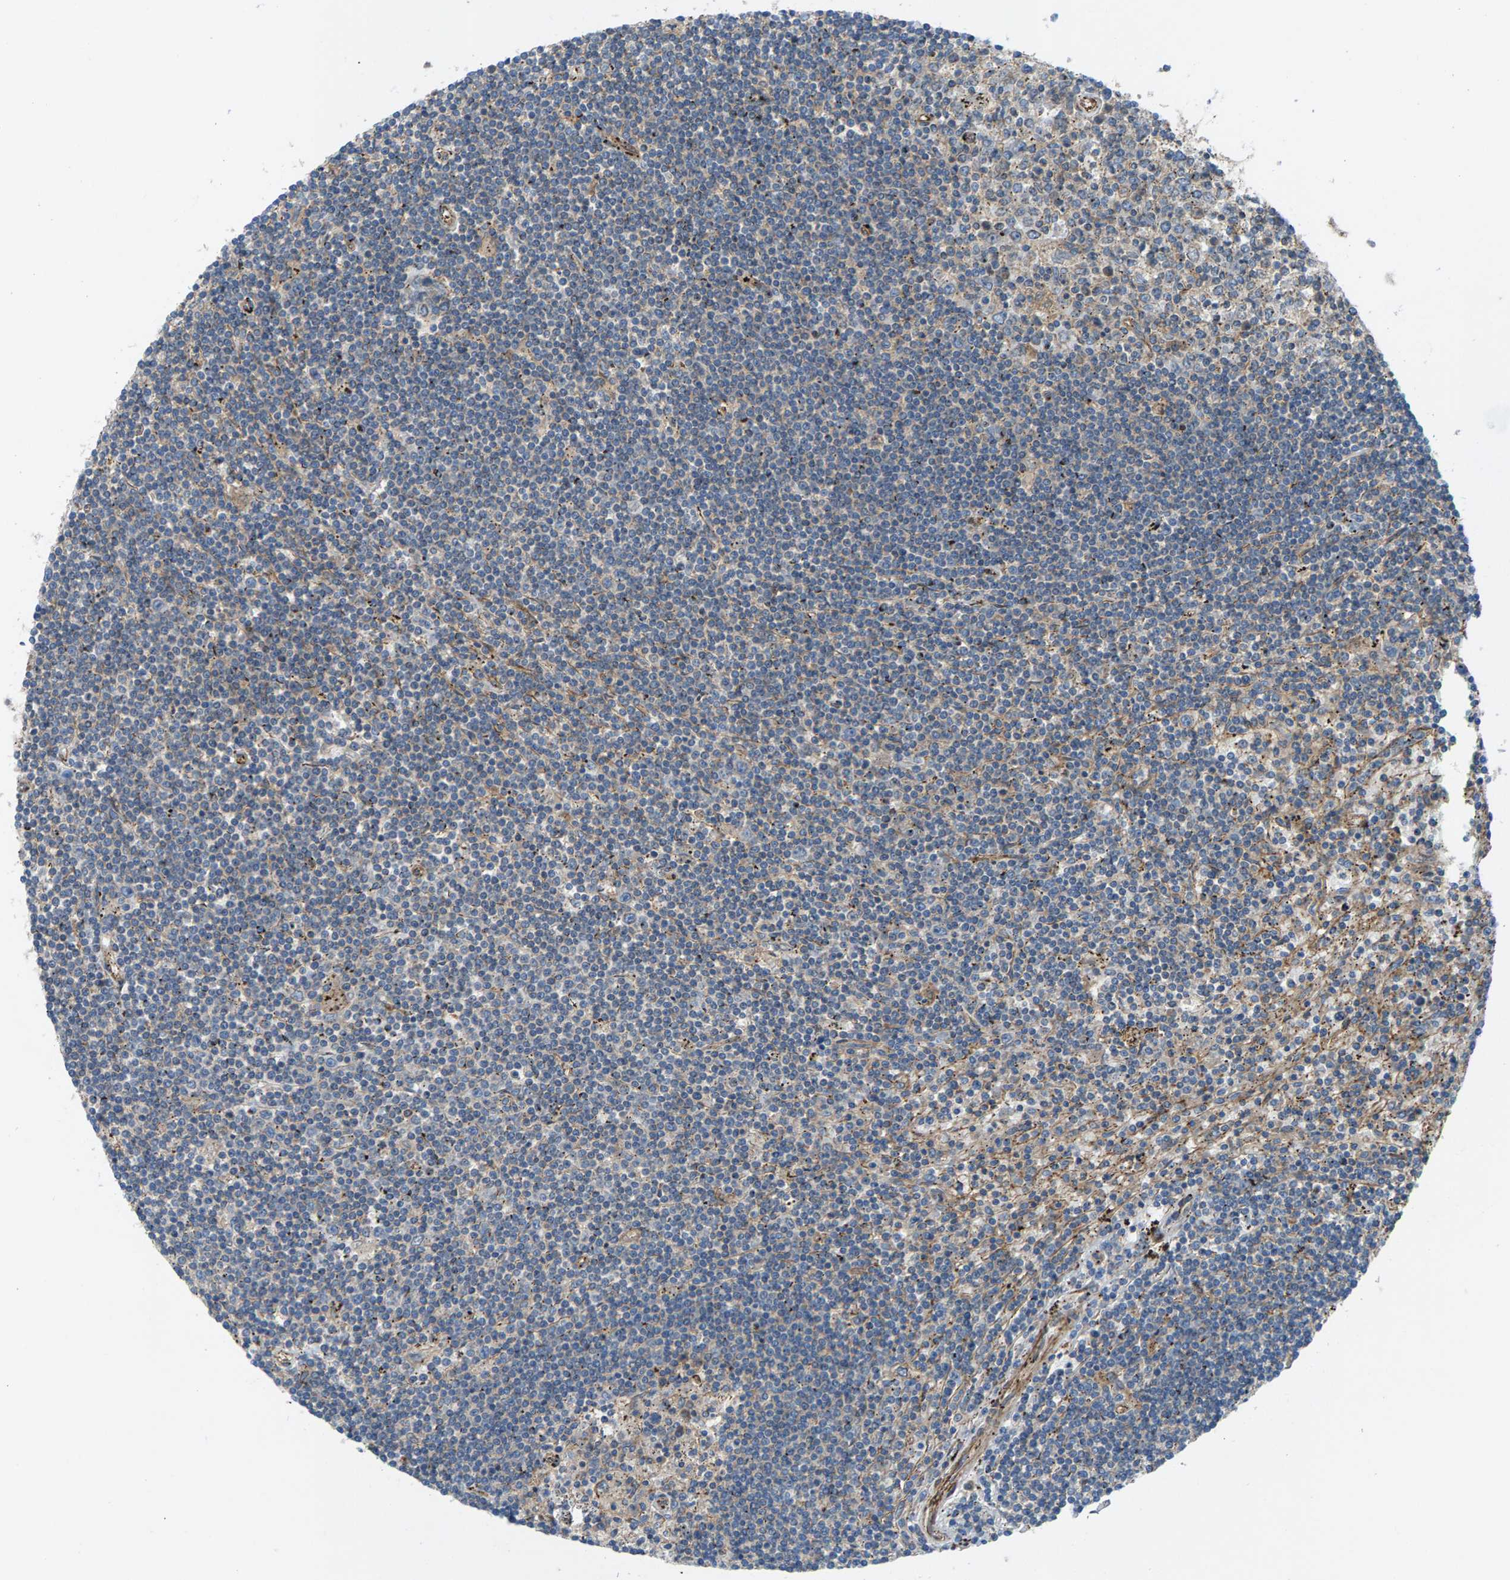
{"staining": {"intensity": "negative", "quantity": "none", "location": "none"}, "tissue": "lymphoma", "cell_type": "Tumor cells", "image_type": "cancer", "snomed": [{"axis": "morphology", "description": "Malignant lymphoma, non-Hodgkin's type, Low grade"}, {"axis": "topography", "description": "Spleen"}], "caption": "The IHC image has no significant expression in tumor cells of malignant lymphoma, non-Hodgkin's type (low-grade) tissue.", "gene": "PDCL", "patient": {"sex": "male", "age": 76}}